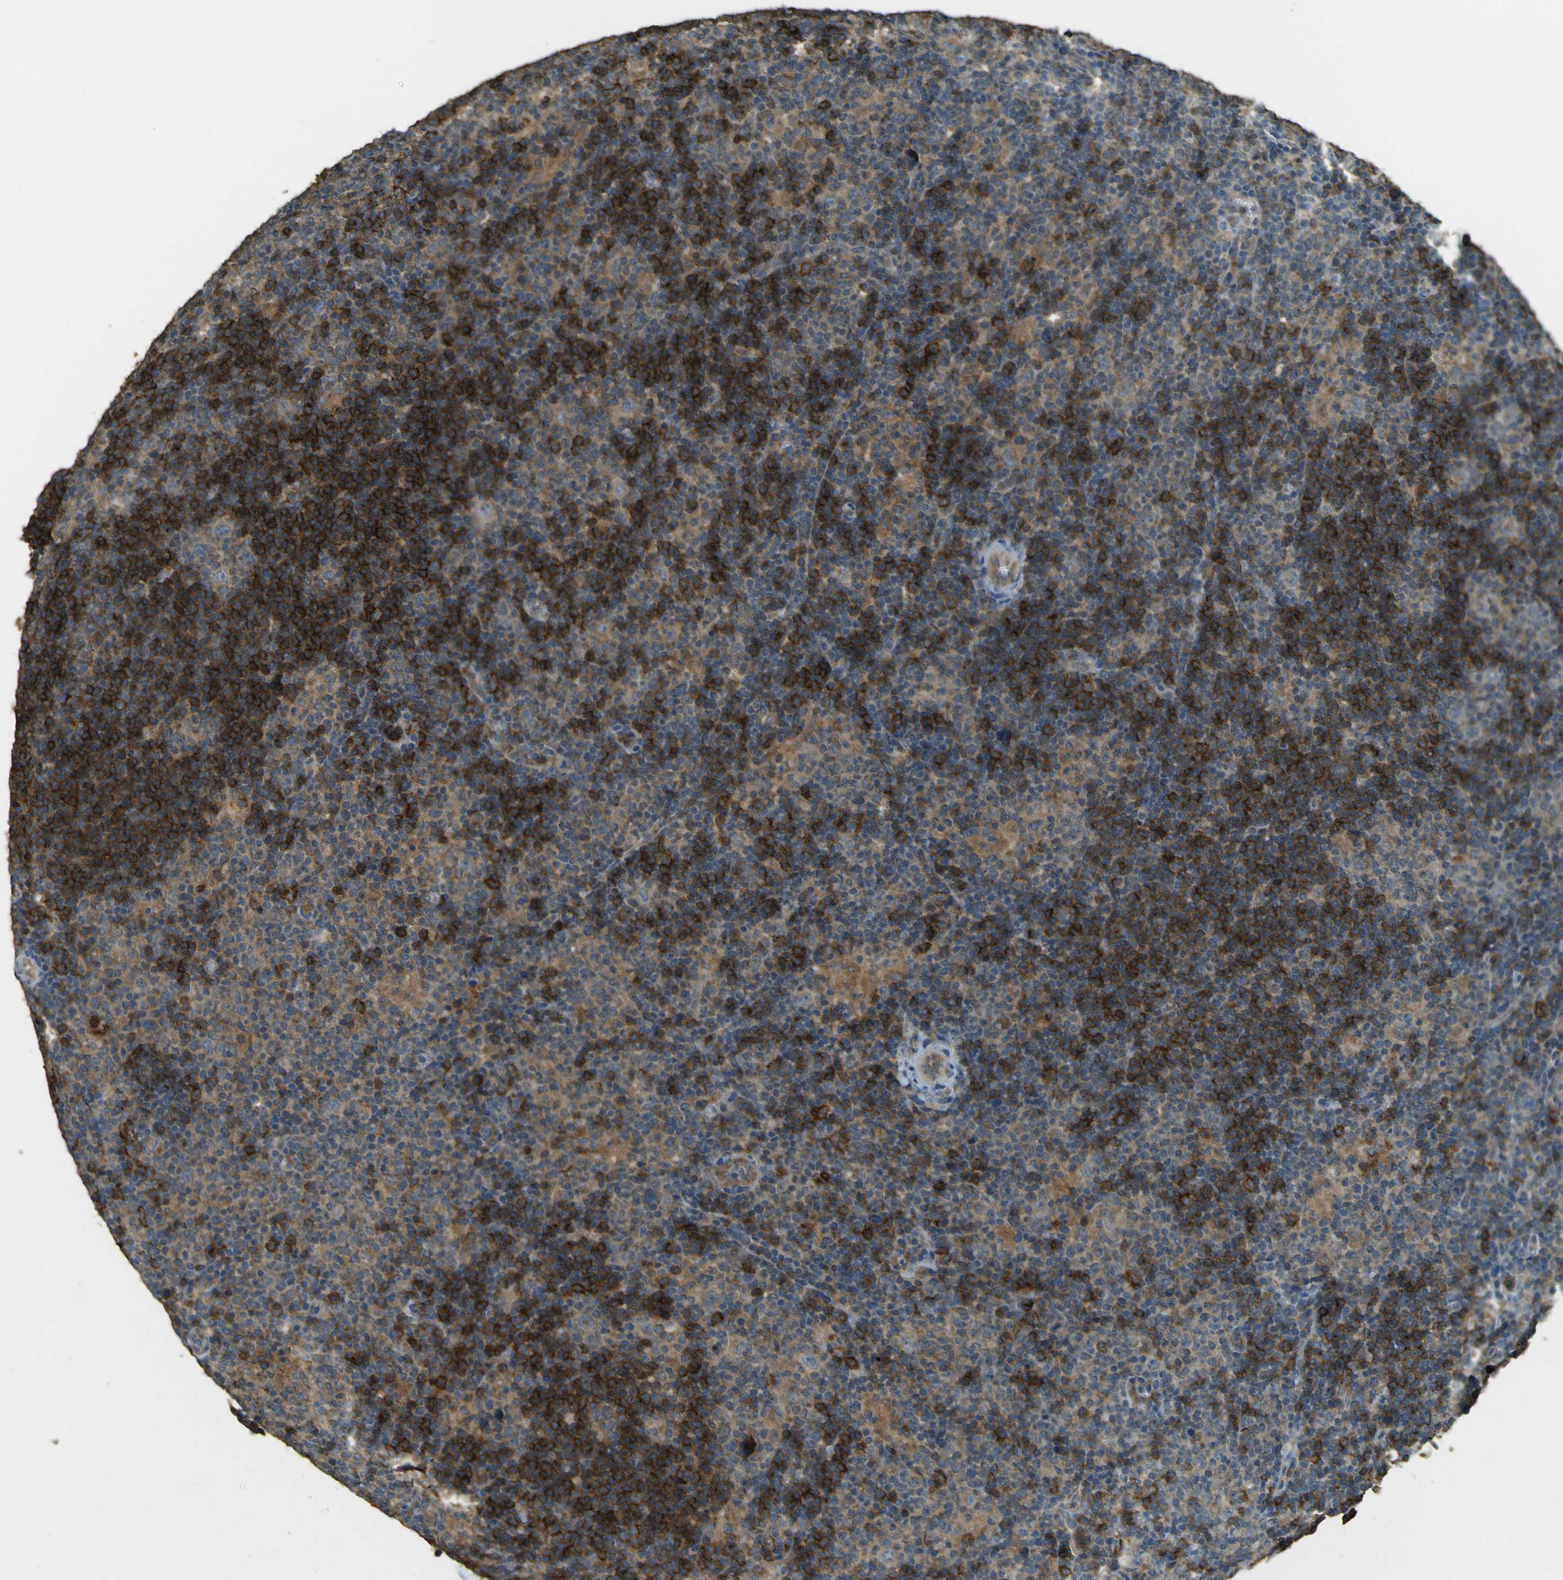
{"staining": {"intensity": "weak", "quantity": ">75%", "location": "cytoplasmic/membranous"}, "tissue": "lymphoma", "cell_type": "Tumor cells", "image_type": "cancer", "snomed": [{"axis": "morphology", "description": "Hodgkin's disease, NOS"}, {"axis": "topography", "description": "Lymph node"}], "caption": "The histopathology image reveals immunohistochemical staining of lymphoma. There is weak cytoplasmic/membranous positivity is seen in about >75% of tumor cells. Immunohistochemistry stains the protein in brown and the nuclei are stained blue.", "gene": "GOLGA1", "patient": {"sex": "female", "age": 57}}